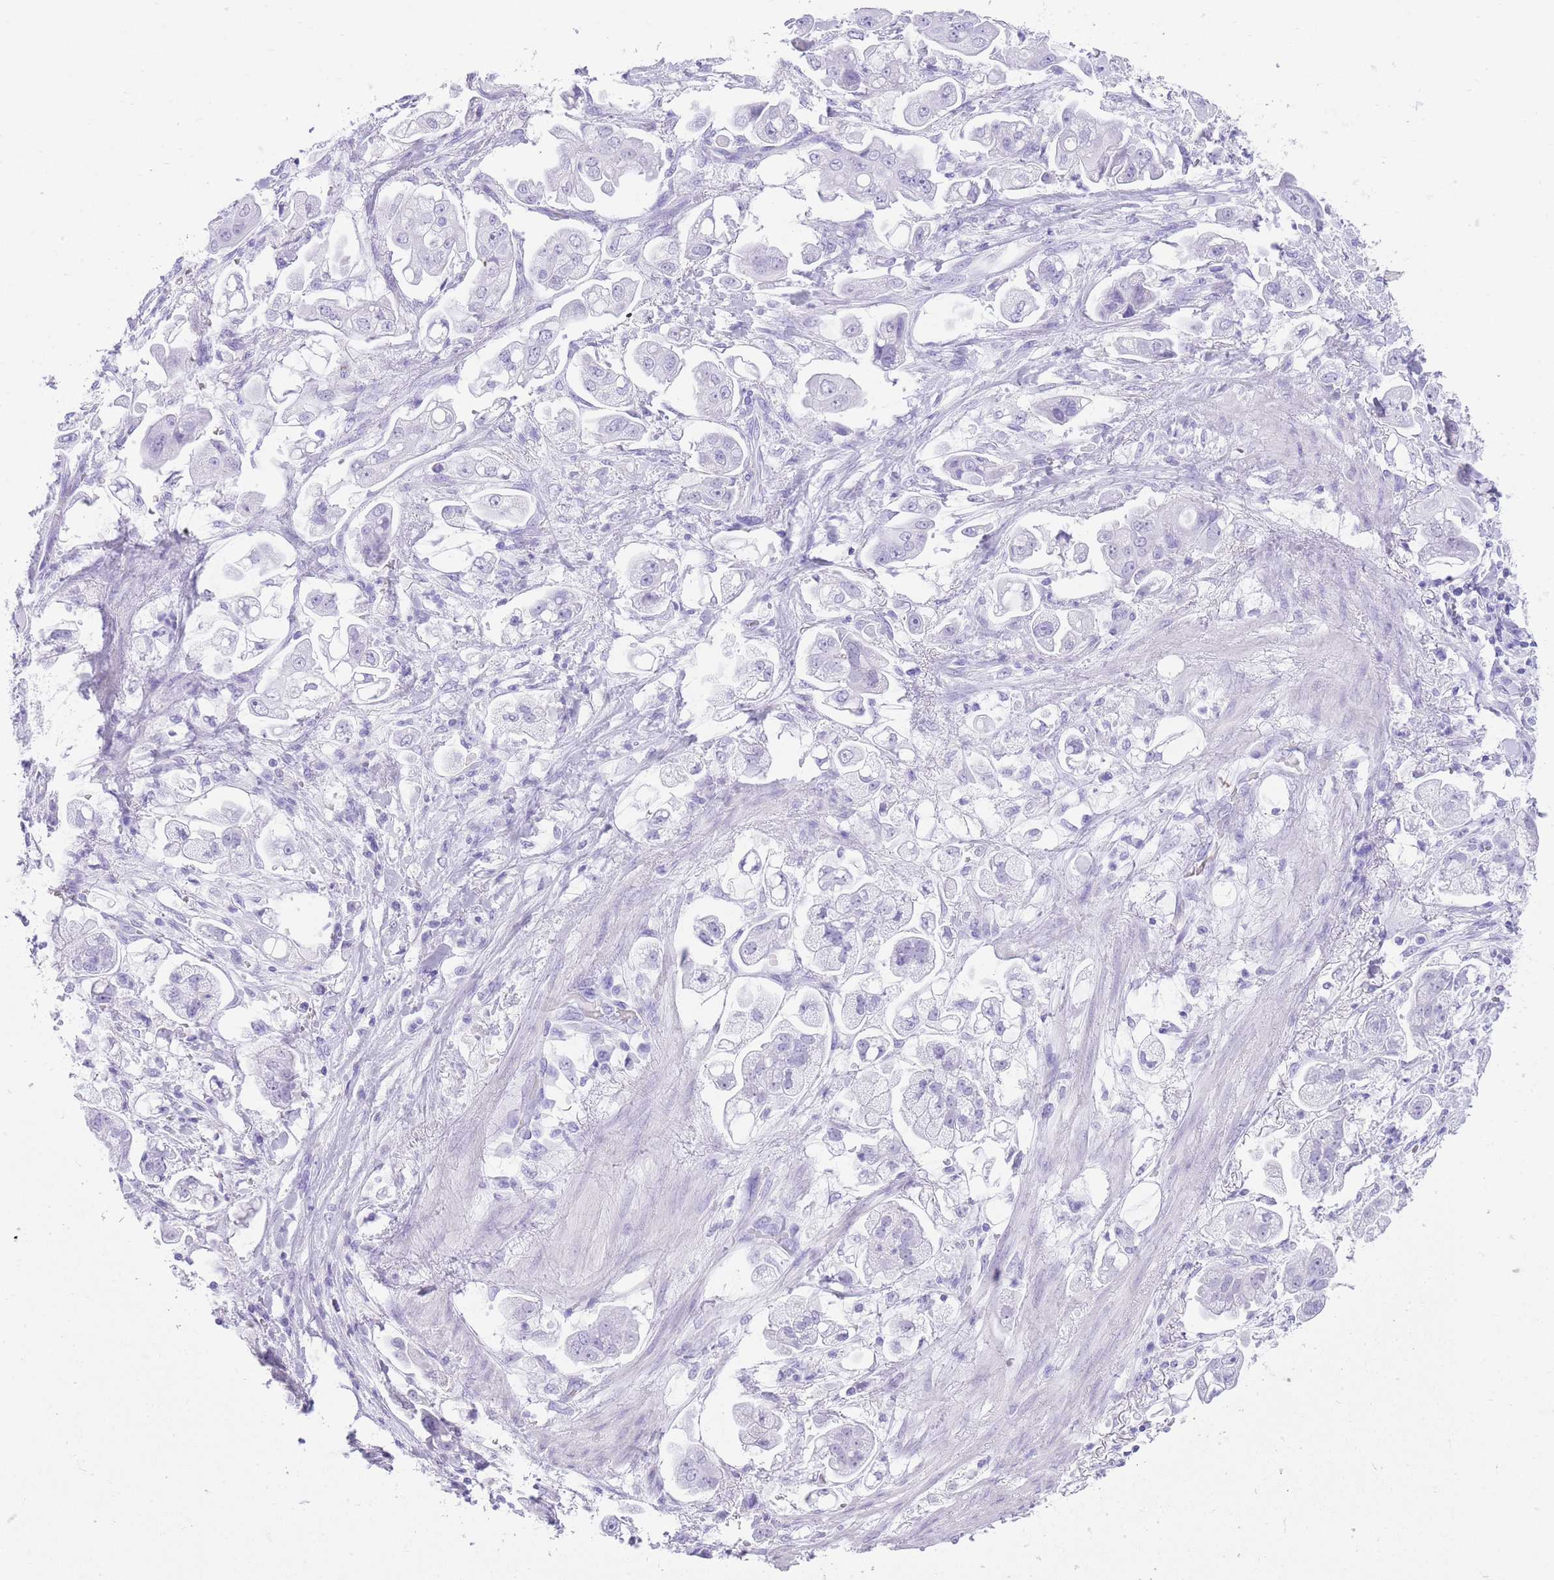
{"staining": {"intensity": "negative", "quantity": "none", "location": "none"}, "tissue": "stomach cancer", "cell_type": "Tumor cells", "image_type": "cancer", "snomed": [{"axis": "morphology", "description": "Adenocarcinoma, NOS"}, {"axis": "topography", "description": "Stomach"}], "caption": "Tumor cells show no significant protein staining in stomach cancer.", "gene": "ELOA2", "patient": {"sex": "male", "age": 62}}